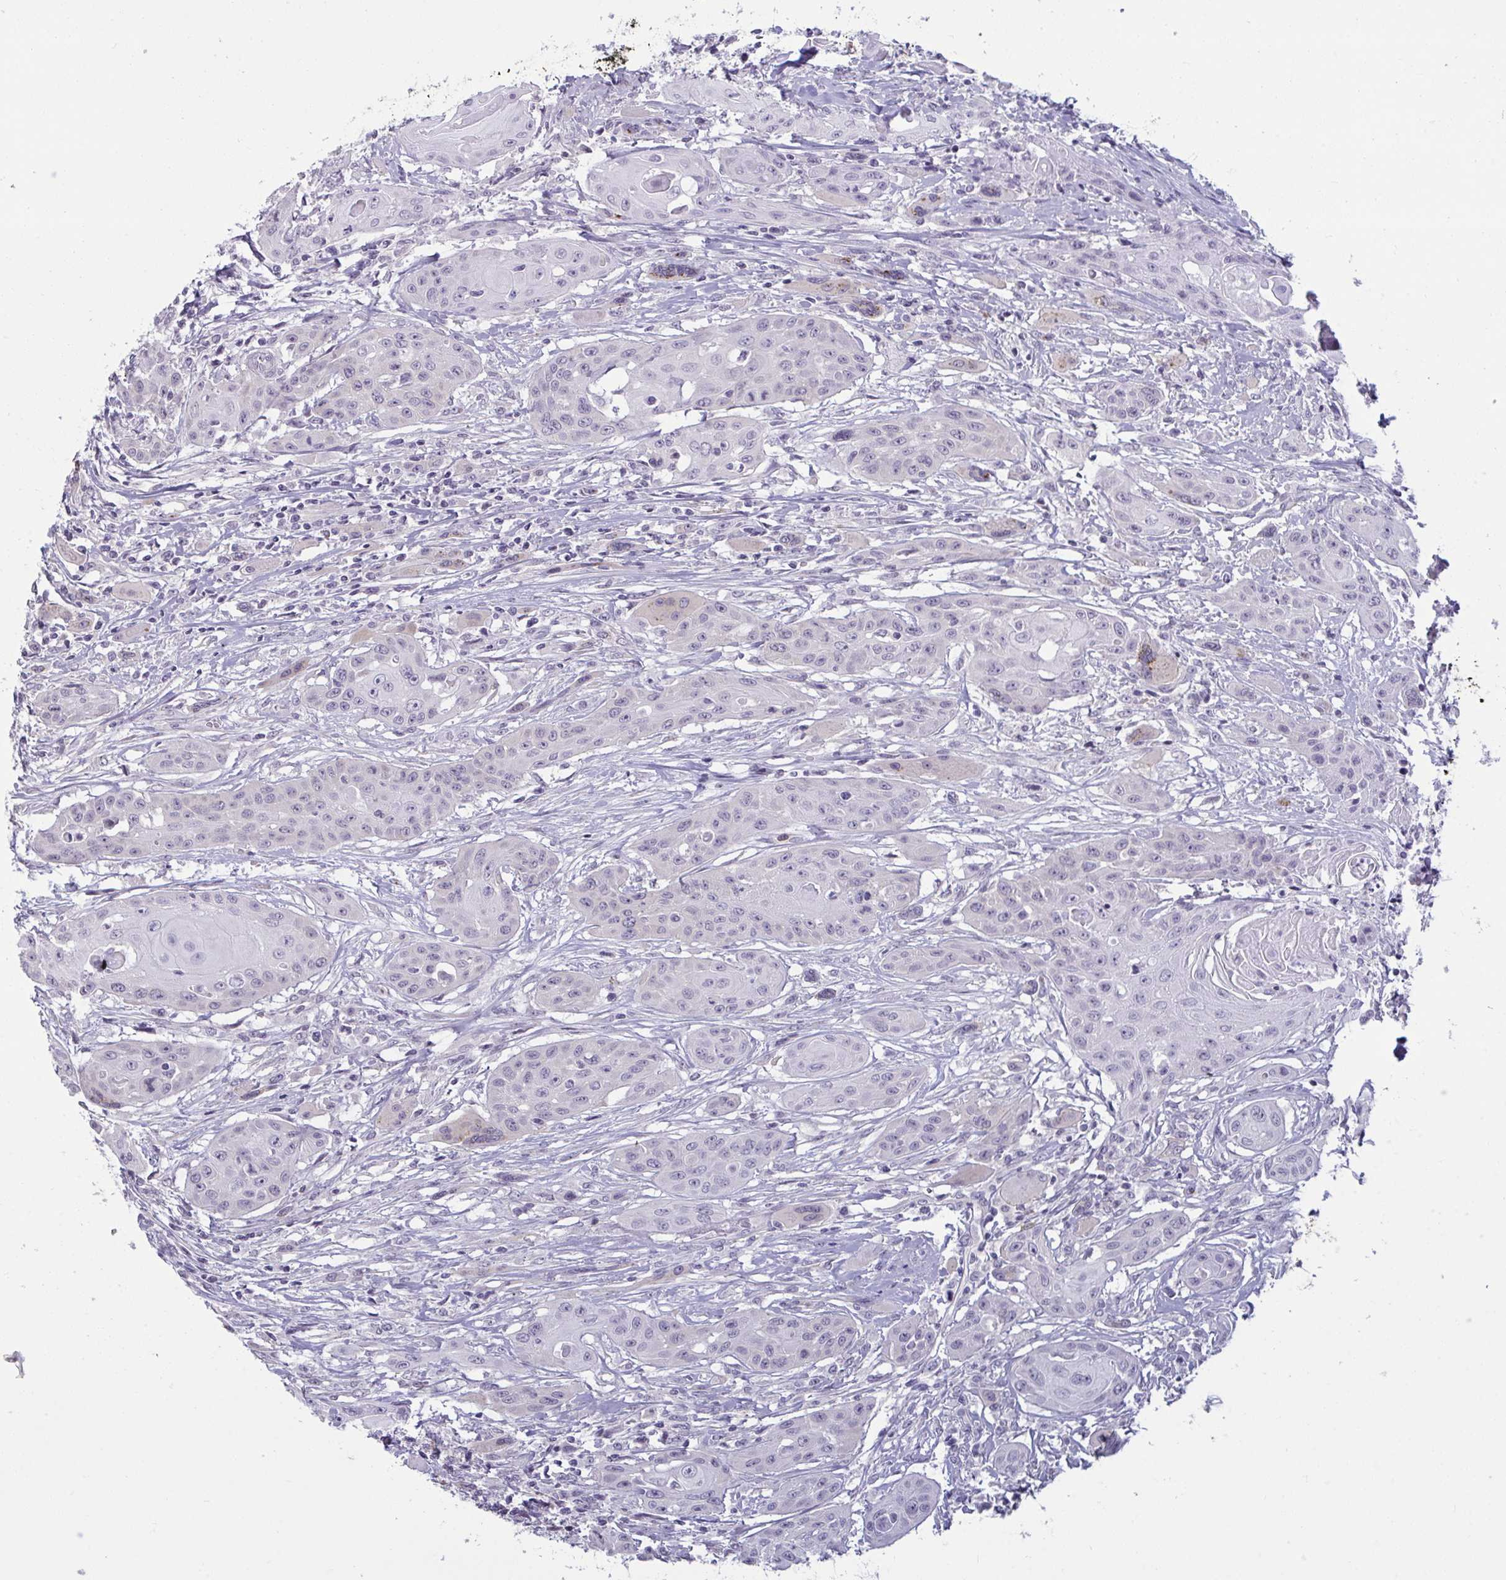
{"staining": {"intensity": "negative", "quantity": "none", "location": "none"}, "tissue": "head and neck cancer", "cell_type": "Tumor cells", "image_type": "cancer", "snomed": [{"axis": "morphology", "description": "Squamous cell carcinoma, NOS"}, {"axis": "topography", "description": "Oral tissue"}, {"axis": "topography", "description": "Head-Neck"}, {"axis": "topography", "description": "Neck, NOS"}], "caption": "DAB immunohistochemical staining of human head and neck squamous cell carcinoma reveals no significant staining in tumor cells.", "gene": "TBC1D4", "patient": {"sex": "female", "age": 55}}